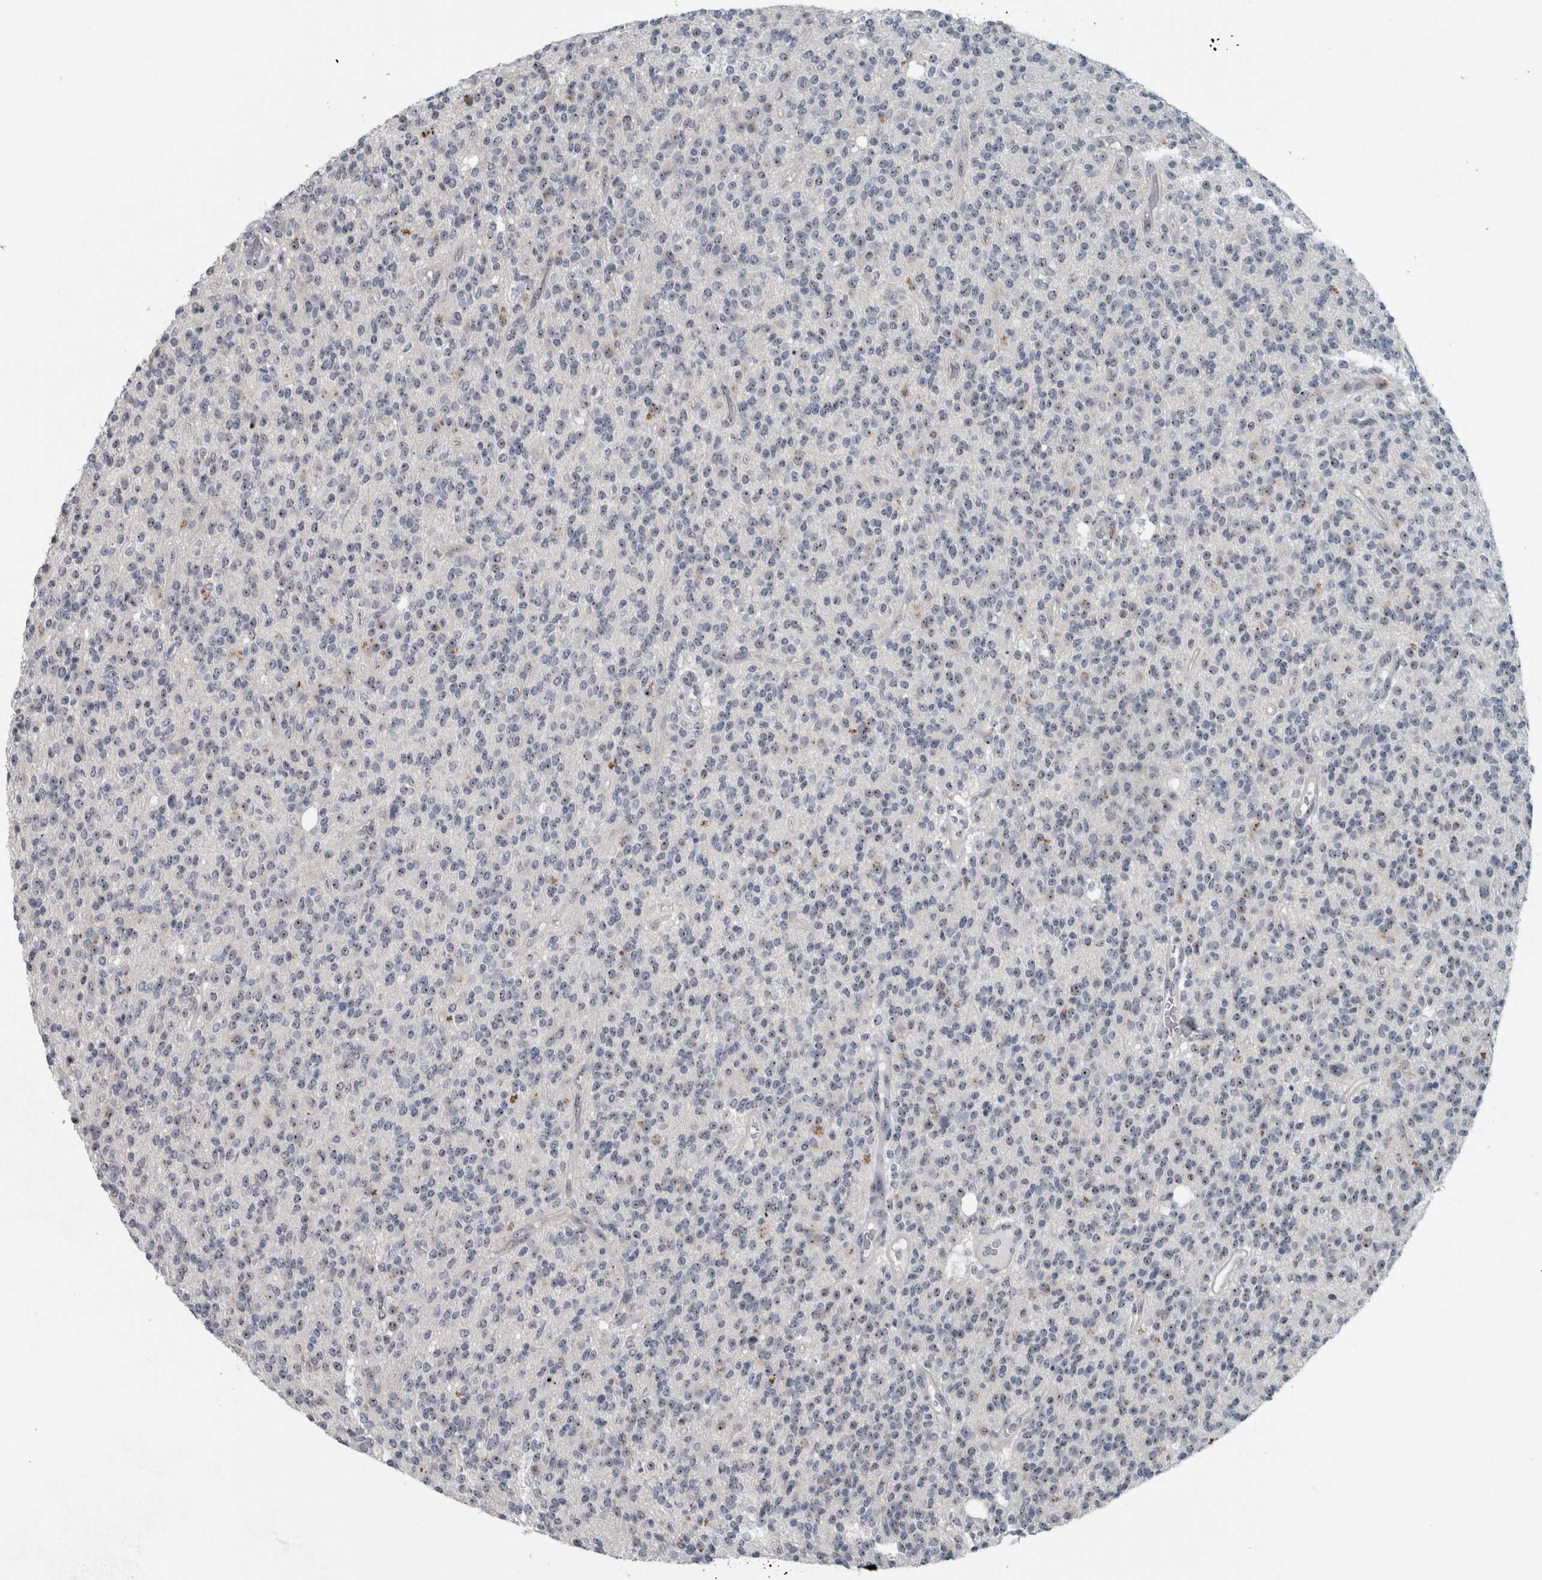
{"staining": {"intensity": "weak", "quantity": "<25%", "location": "nuclear"}, "tissue": "glioma", "cell_type": "Tumor cells", "image_type": "cancer", "snomed": [{"axis": "morphology", "description": "Glioma, malignant, High grade"}, {"axis": "topography", "description": "Brain"}], "caption": "Human malignant glioma (high-grade) stained for a protein using immunohistochemistry (IHC) demonstrates no positivity in tumor cells.", "gene": "UTP6", "patient": {"sex": "male", "age": 34}}